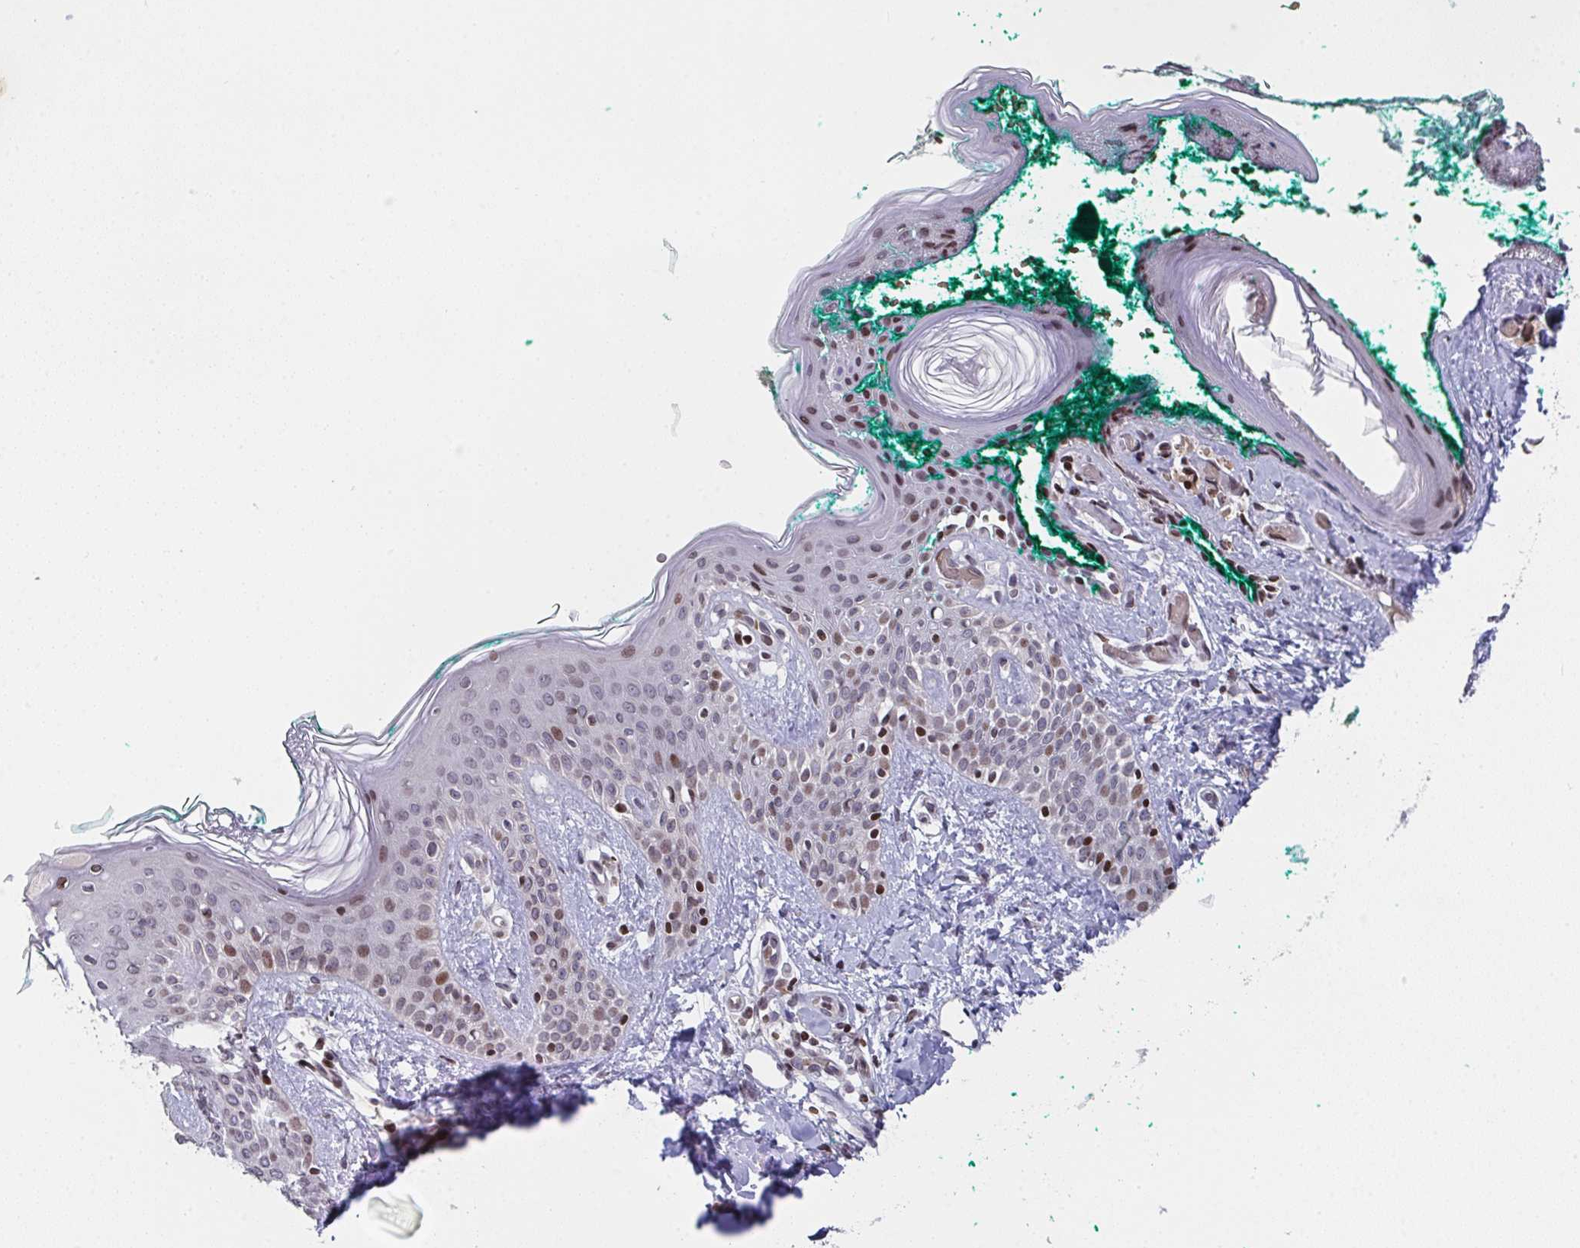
{"staining": {"intensity": "weak", "quantity": ">75%", "location": "nuclear"}, "tissue": "skin", "cell_type": "Fibroblasts", "image_type": "normal", "snomed": [{"axis": "morphology", "description": "Normal tissue, NOS"}, {"axis": "topography", "description": "Skin"}], "caption": "Immunohistochemistry (IHC) photomicrograph of unremarkable skin: skin stained using immunohistochemistry (IHC) exhibits low levels of weak protein expression localized specifically in the nuclear of fibroblasts, appearing as a nuclear brown color.", "gene": "PCDHB8", "patient": {"sex": "male", "age": 16}}